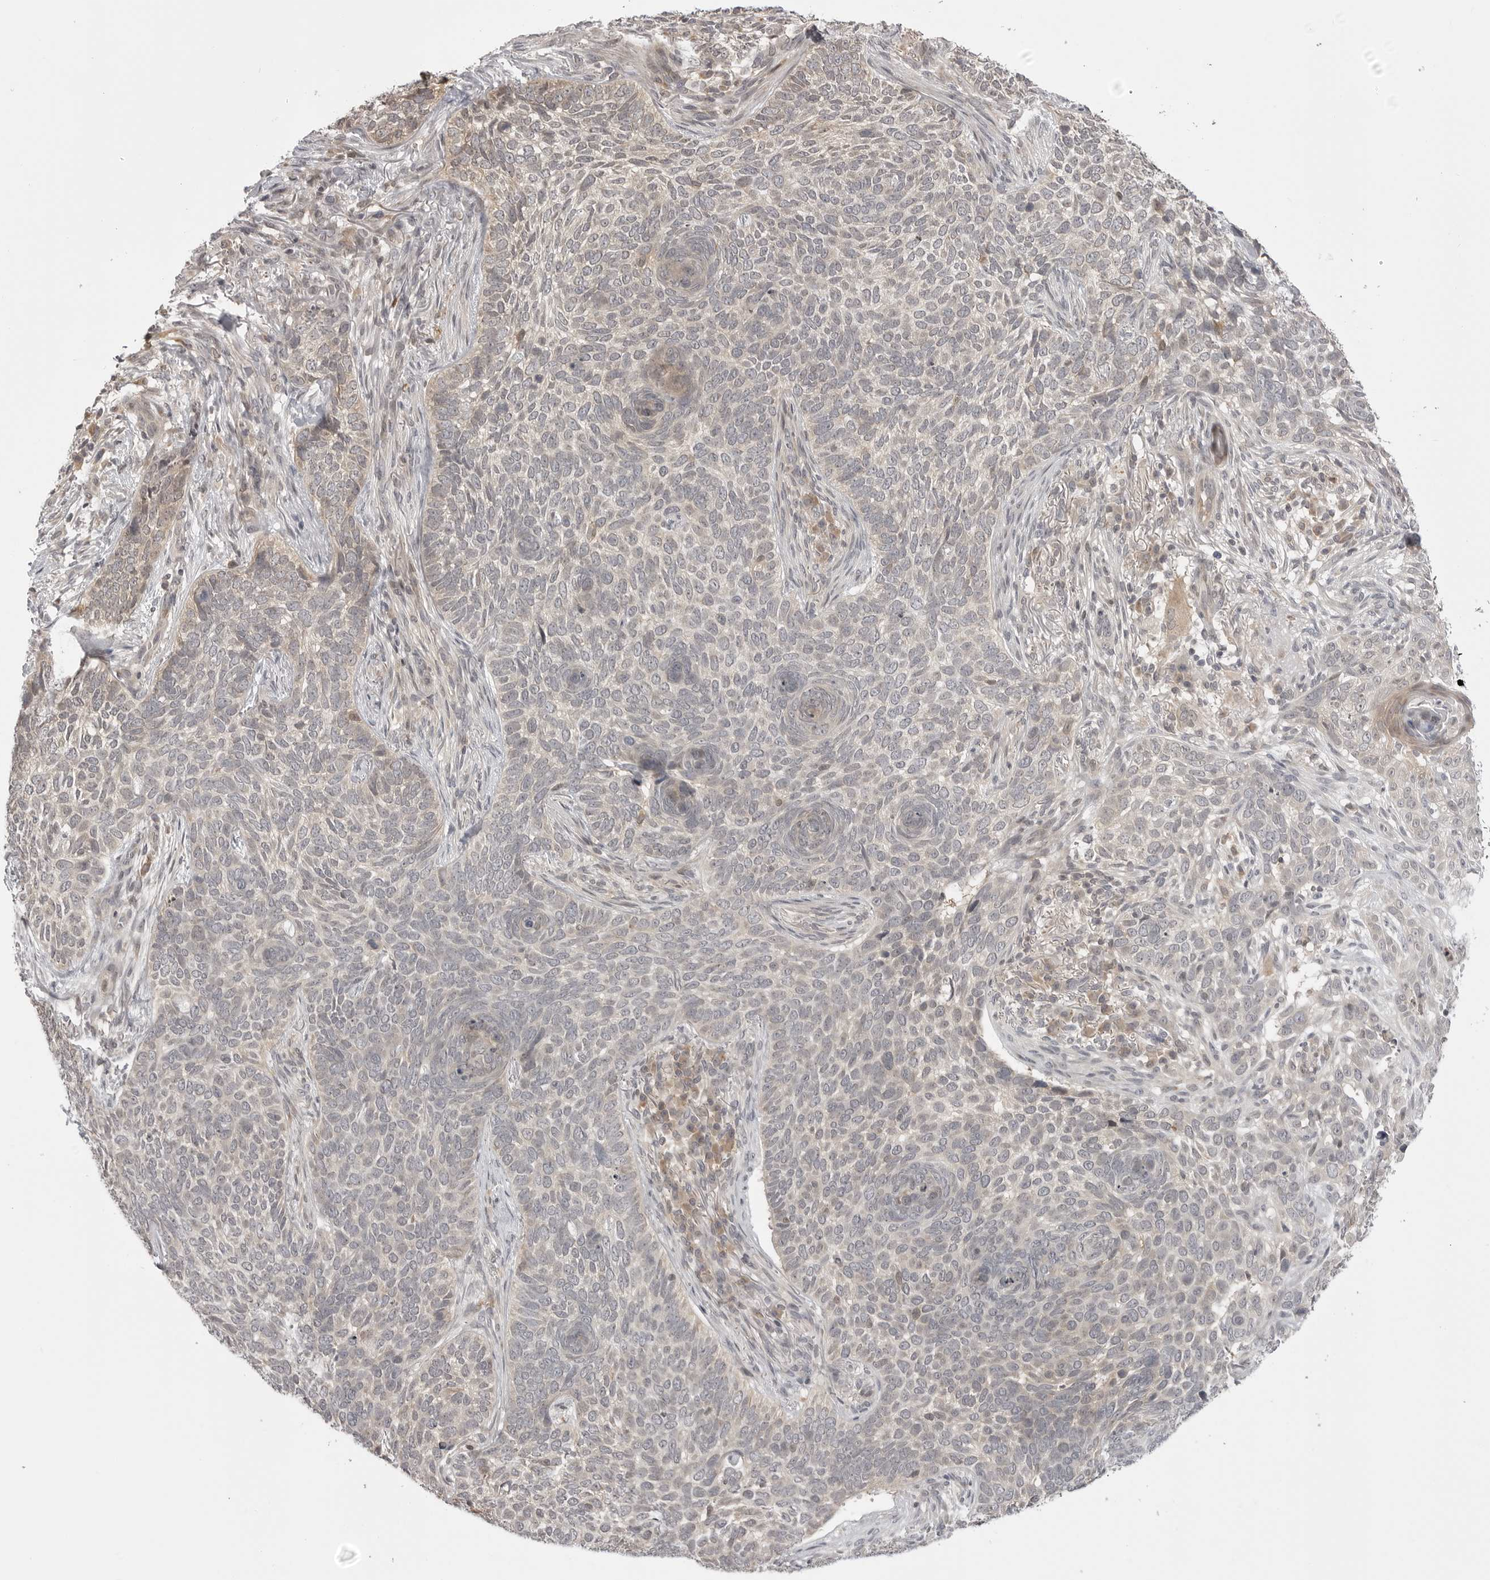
{"staining": {"intensity": "negative", "quantity": "none", "location": "none"}, "tissue": "skin cancer", "cell_type": "Tumor cells", "image_type": "cancer", "snomed": [{"axis": "morphology", "description": "Basal cell carcinoma"}, {"axis": "topography", "description": "Skin"}], "caption": "Tumor cells are negative for brown protein staining in skin basal cell carcinoma.", "gene": "PTK2B", "patient": {"sex": "female", "age": 64}}